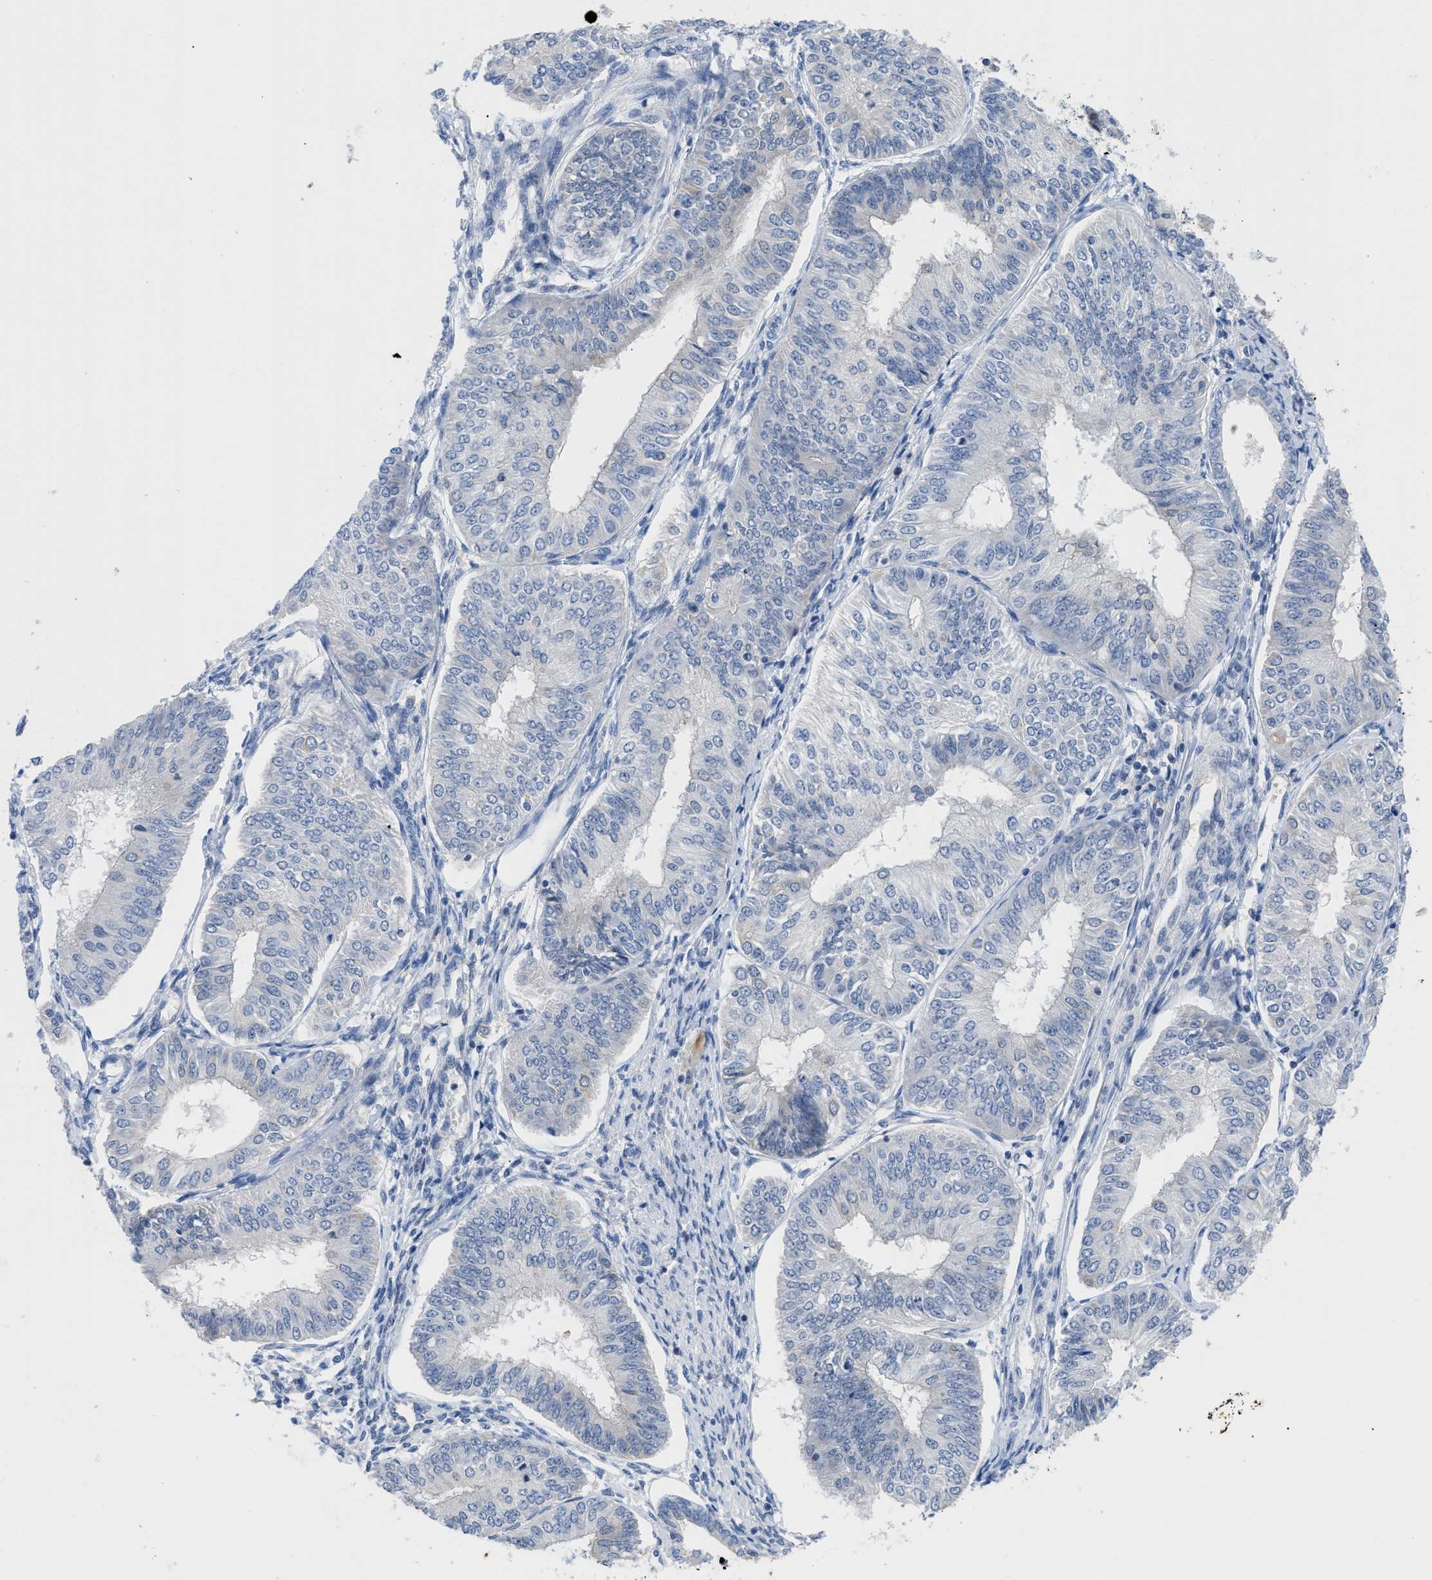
{"staining": {"intensity": "negative", "quantity": "none", "location": "none"}, "tissue": "endometrial cancer", "cell_type": "Tumor cells", "image_type": "cancer", "snomed": [{"axis": "morphology", "description": "Adenocarcinoma, NOS"}, {"axis": "topography", "description": "Endometrium"}], "caption": "The image exhibits no staining of tumor cells in endometrial adenocarcinoma.", "gene": "OR9K2", "patient": {"sex": "female", "age": 58}}